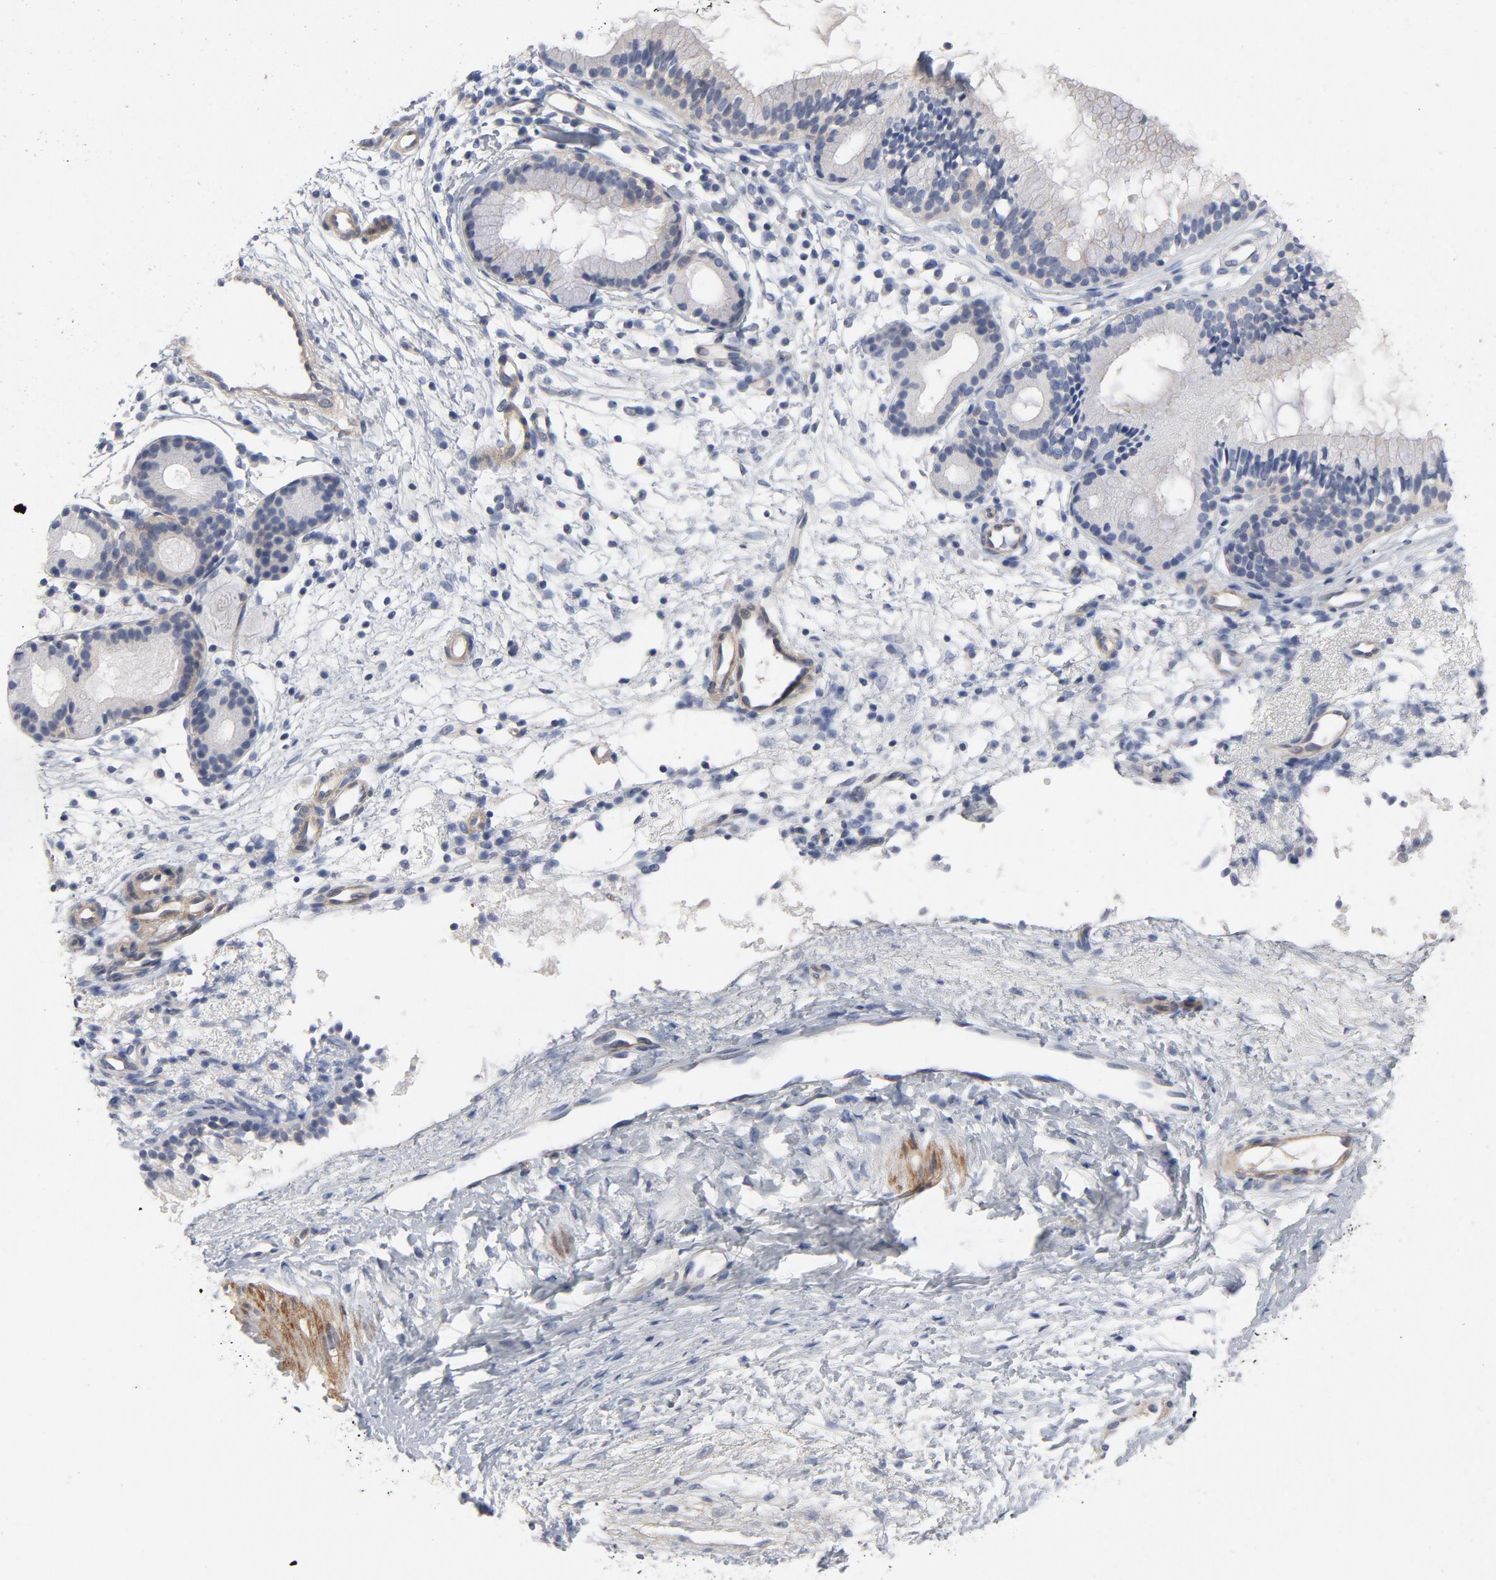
{"staining": {"intensity": "negative", "quantity": "none", "location": "none"}, "tissue": "nasopharynx", "cell_type": "Respiratory epithelial cells", "image_type": "normal", "snomed": [{"axis": "morphology", "description": "Normal tissue, NOS"}, {"axis": "topography", "description": "Nasopharynx"}], "caption": "This is a image of immunohistochemistry (IHC) staining of unremarkable nasopharynx, which shows no expression in respiratory epithelial cells.", "gene": "ROCK1", "patient": {"sex": "male", "age": 21}}